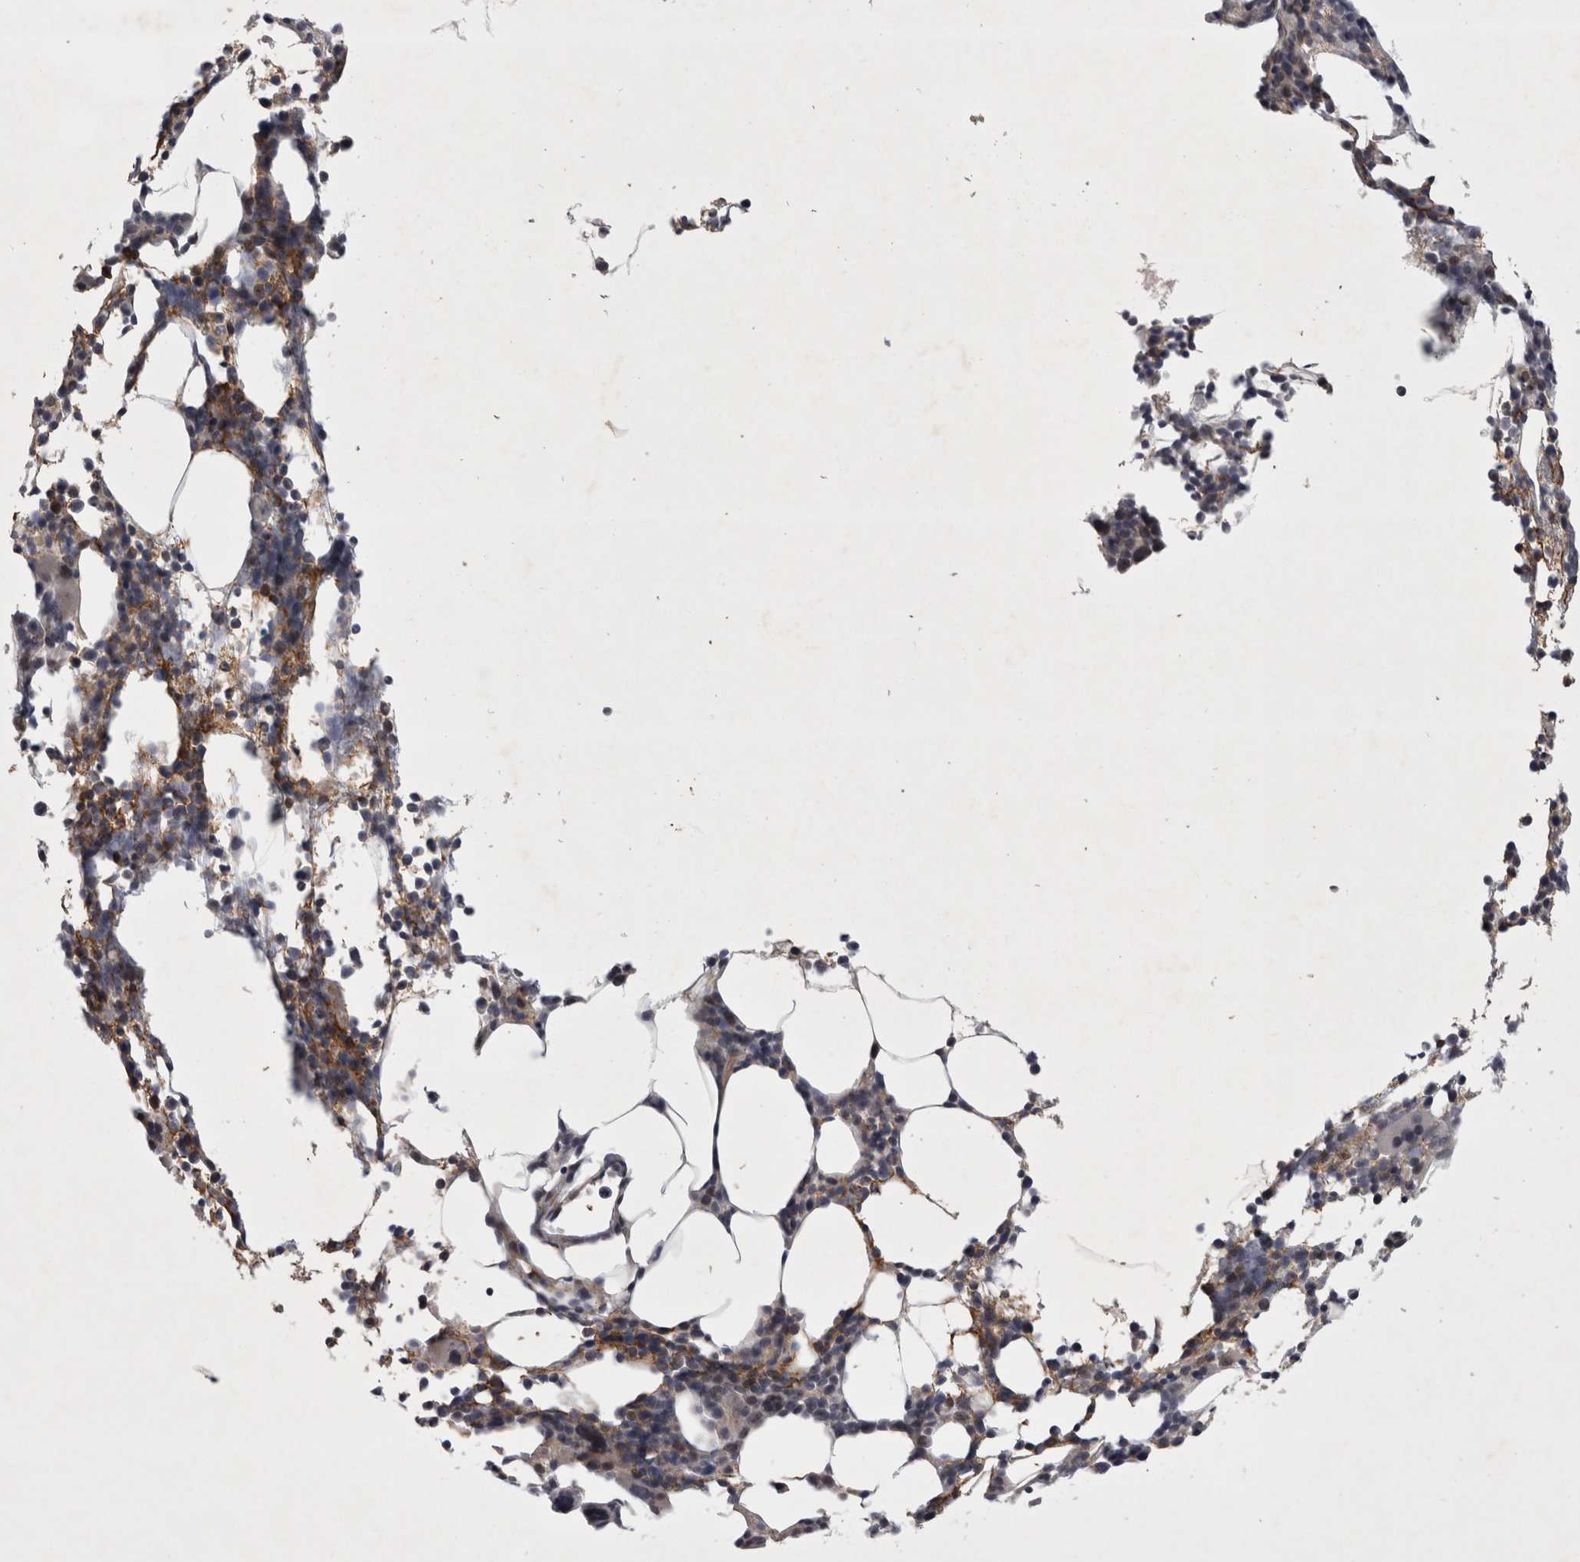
{"staining": {"intensity": "weak", "quantity": "<25%", "location": "cytoplasmic/membranous,nuclear"}, "tissue": "bone marrow", "cell_type": "Hematopoietic cells", "image_type": "normal", "snomed": [{"axis": "morphology", "description": "Normal tissue, NOS"}, {"axis": "morphology", "description": "Inflammation, NOS"}, {"axis": "topography", "description": "Bone marrow"}], "caption": "Immunohistochemistry photomicrograph of benign bone marrow: bone marrow stained with DAB exhibits no significant protein expression in hematopoietic cells. (Stains: DAB IHC with hematoxylin counter stain, Microscopy: brightfield microscopy at high magnification).", "gene": "PARP11", "patient": {"sex": "male", "age": 55}}